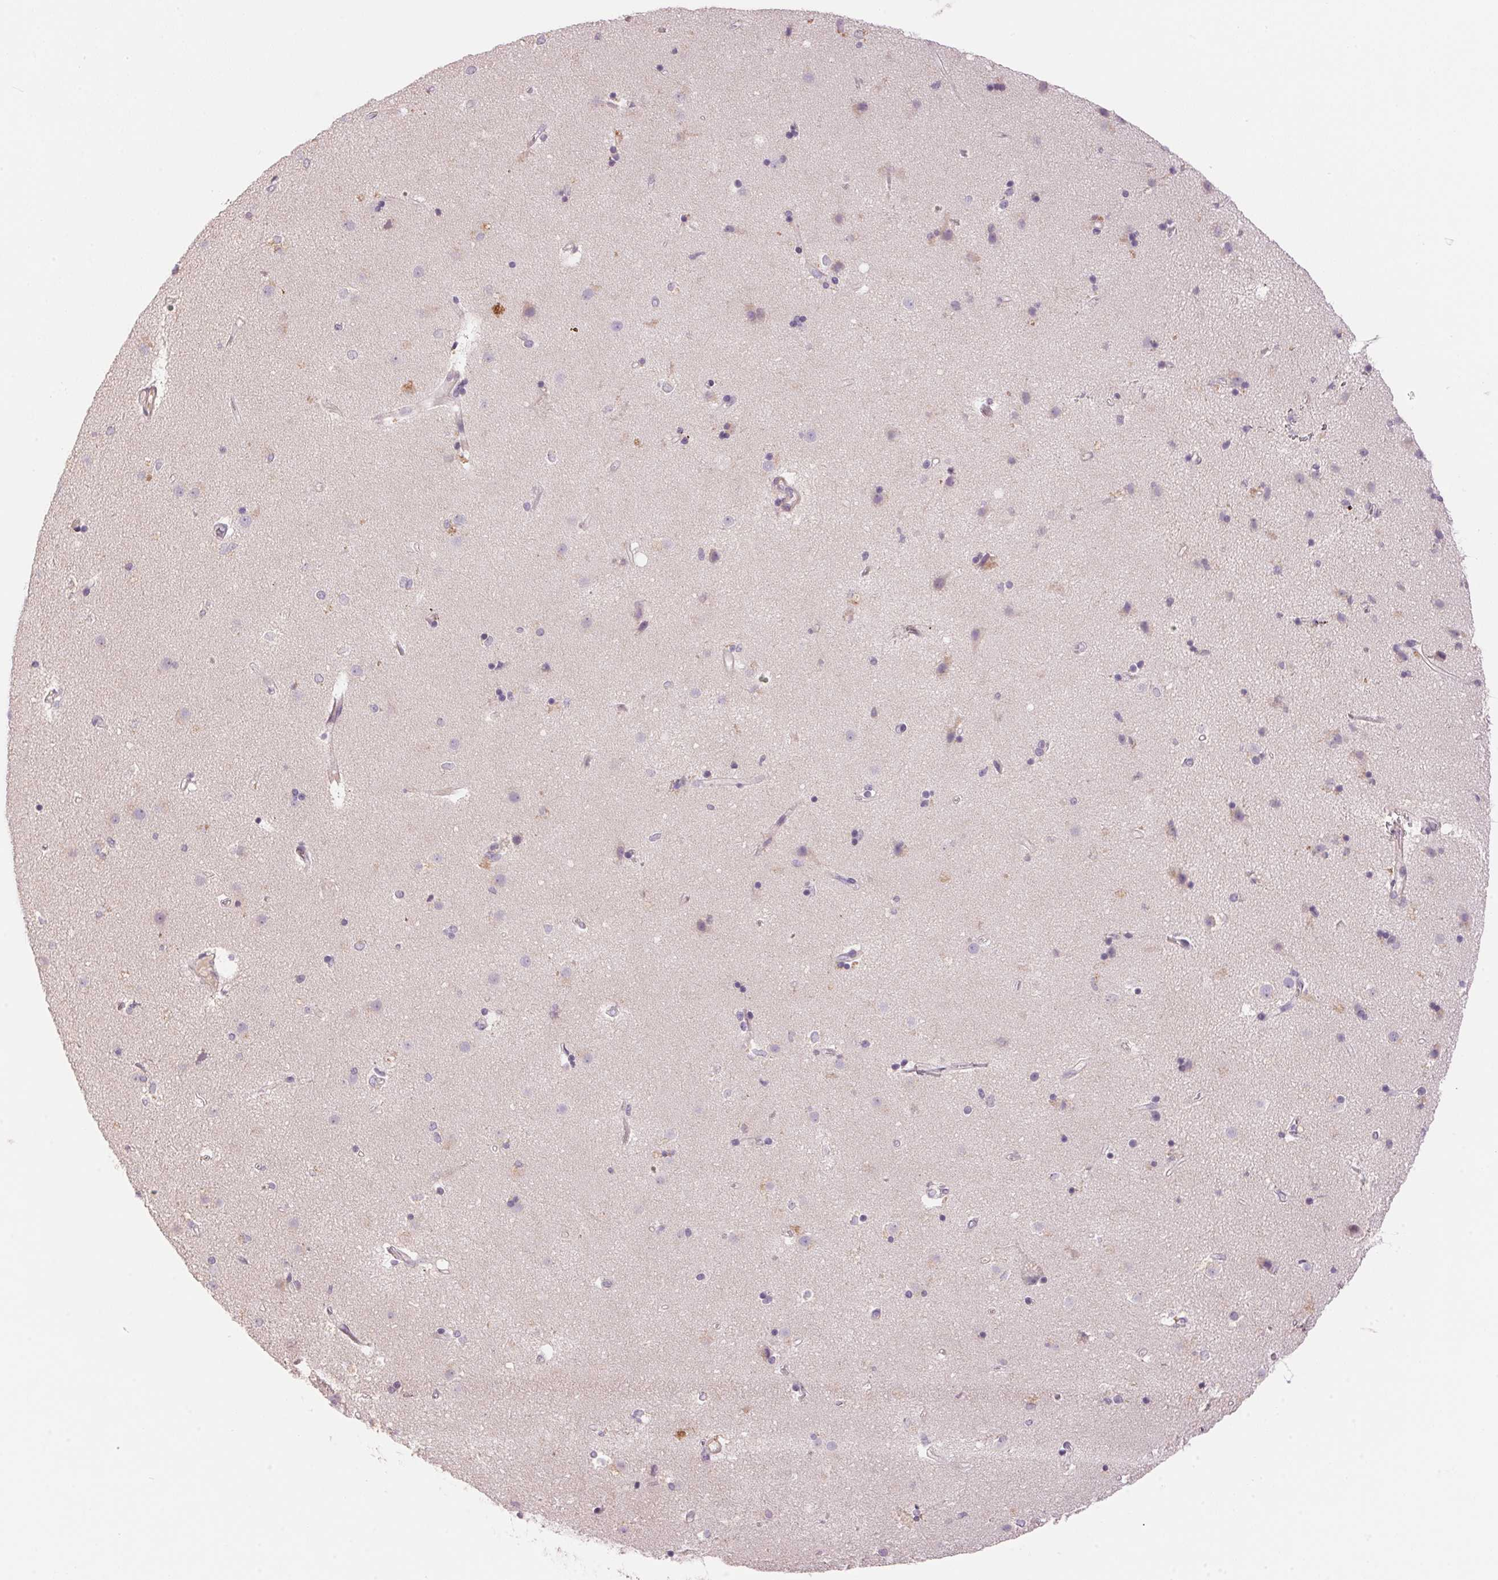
{"staining": {"intensity": "weak", "quantity": "<25%", "location": "cytoplasmic/membranous"}, "tissue": "caudate", "cell_type": "Glial cells", "image_type": "normal", "snomed": [{"axis": "morphology", "description": "Normal tissue, NOS"}, {"axis": "topography", "description": "Lateral ventricle wall"}], "caption": "Immunohistochemistry image of benign caudate: human caudate stained with DAB (3,3'-diaminobenzidine) displays no significant protein positivity in glial cells.", "gene": "LYZL6", "patient": {"sex": "female", "age": 71}}